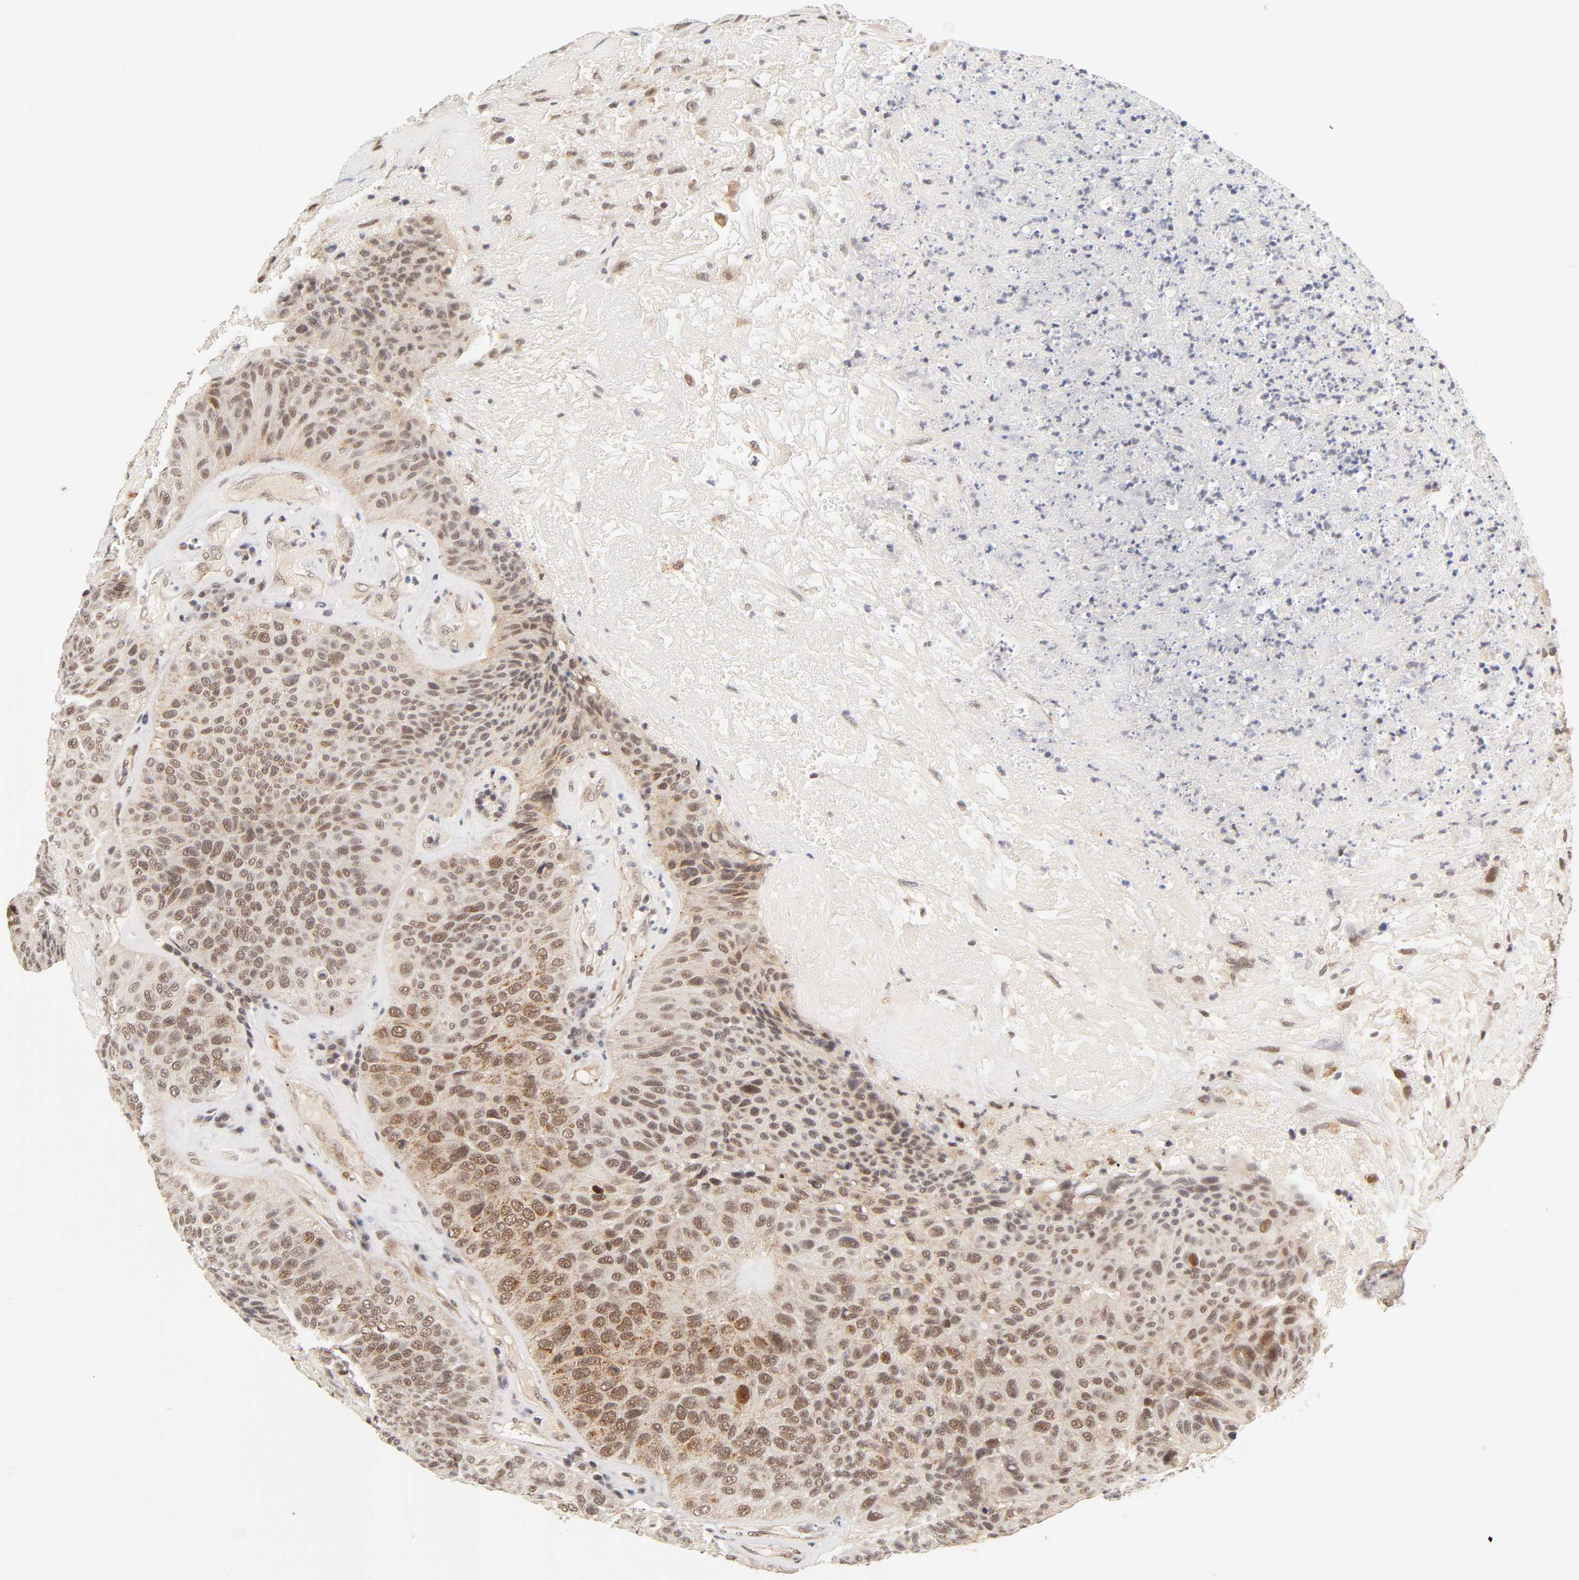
{"staining": {"intensity": "moderate", "quantity": ">75%", "location": "cytoplasmic/membranous,nuclear"}, "tissue": "urothelial cancer", "cell_type": "Tumor cells", "image_type": "cancer", "snomed": [{"axis": "morphology", "description": "Urothelial carcinoma, High grade"}, {"axis": "topography", "description": "Urinary bladder"}], "caption": "A photomicrograph showing moderate cytoplasmic/membranous and nuclear expression in approximately >75% of tumor cells in urothelial carcinoma (high-grade), as visualized by brown immunohistochemical staining.", "gene": "TAF10", "patient": {"sex": "male", "age": 66}}